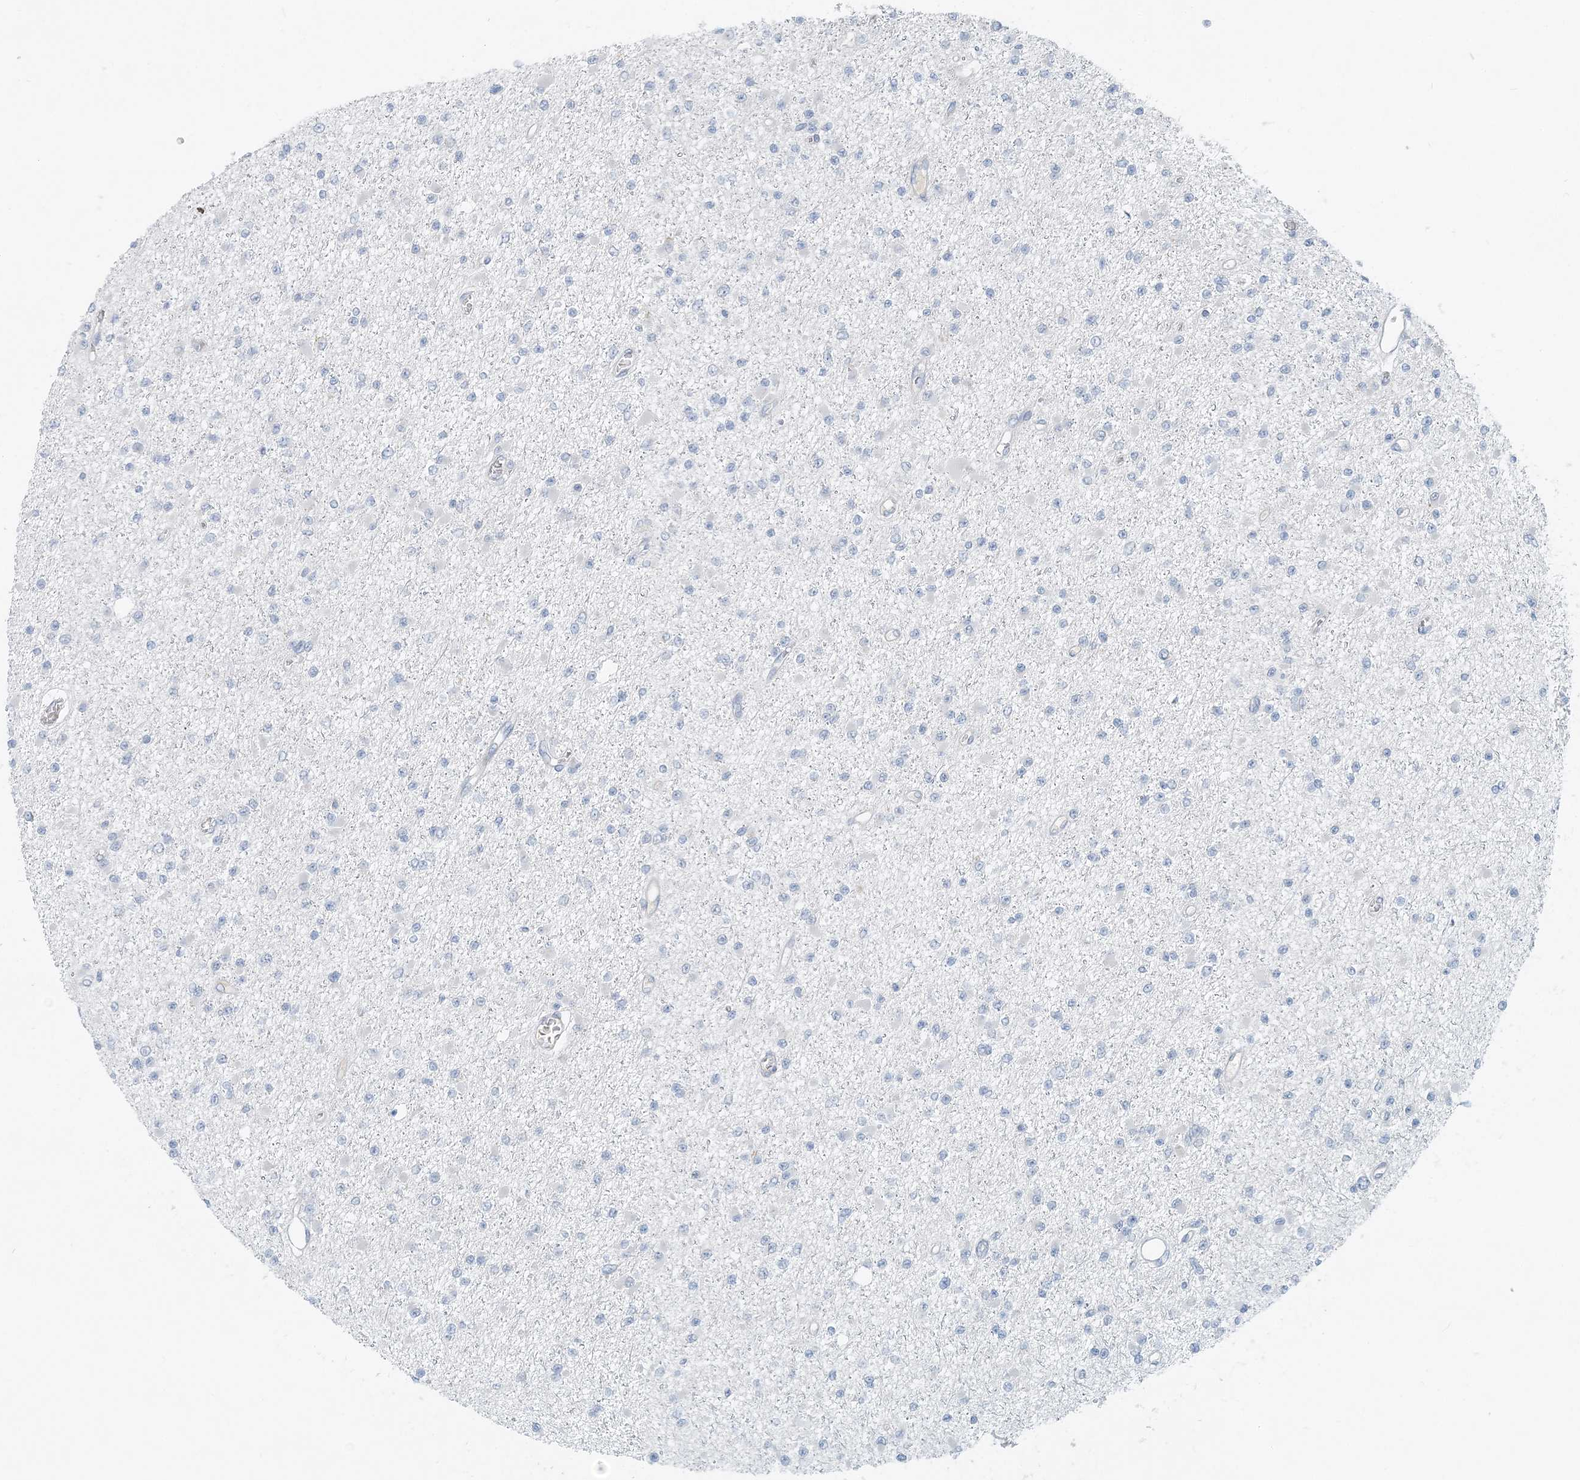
{"staining": {"intensity": "negative", "quantity": "none", "location": "none"}, "tissue": "glioma", "cell_type": "Tumor cells", "image_type": "cancer", "snomed": [{"axis": "morphology", "description": "Glioma, malignant, Low grade"}, {"axis": "topography", "description": "Brain"}], "caption": "Image shows no protein staining in tumor cells of malignant glioma (low-grade) tissue.", "gene": "NAA11", "patient": {"sex": "female", "age": 22}}